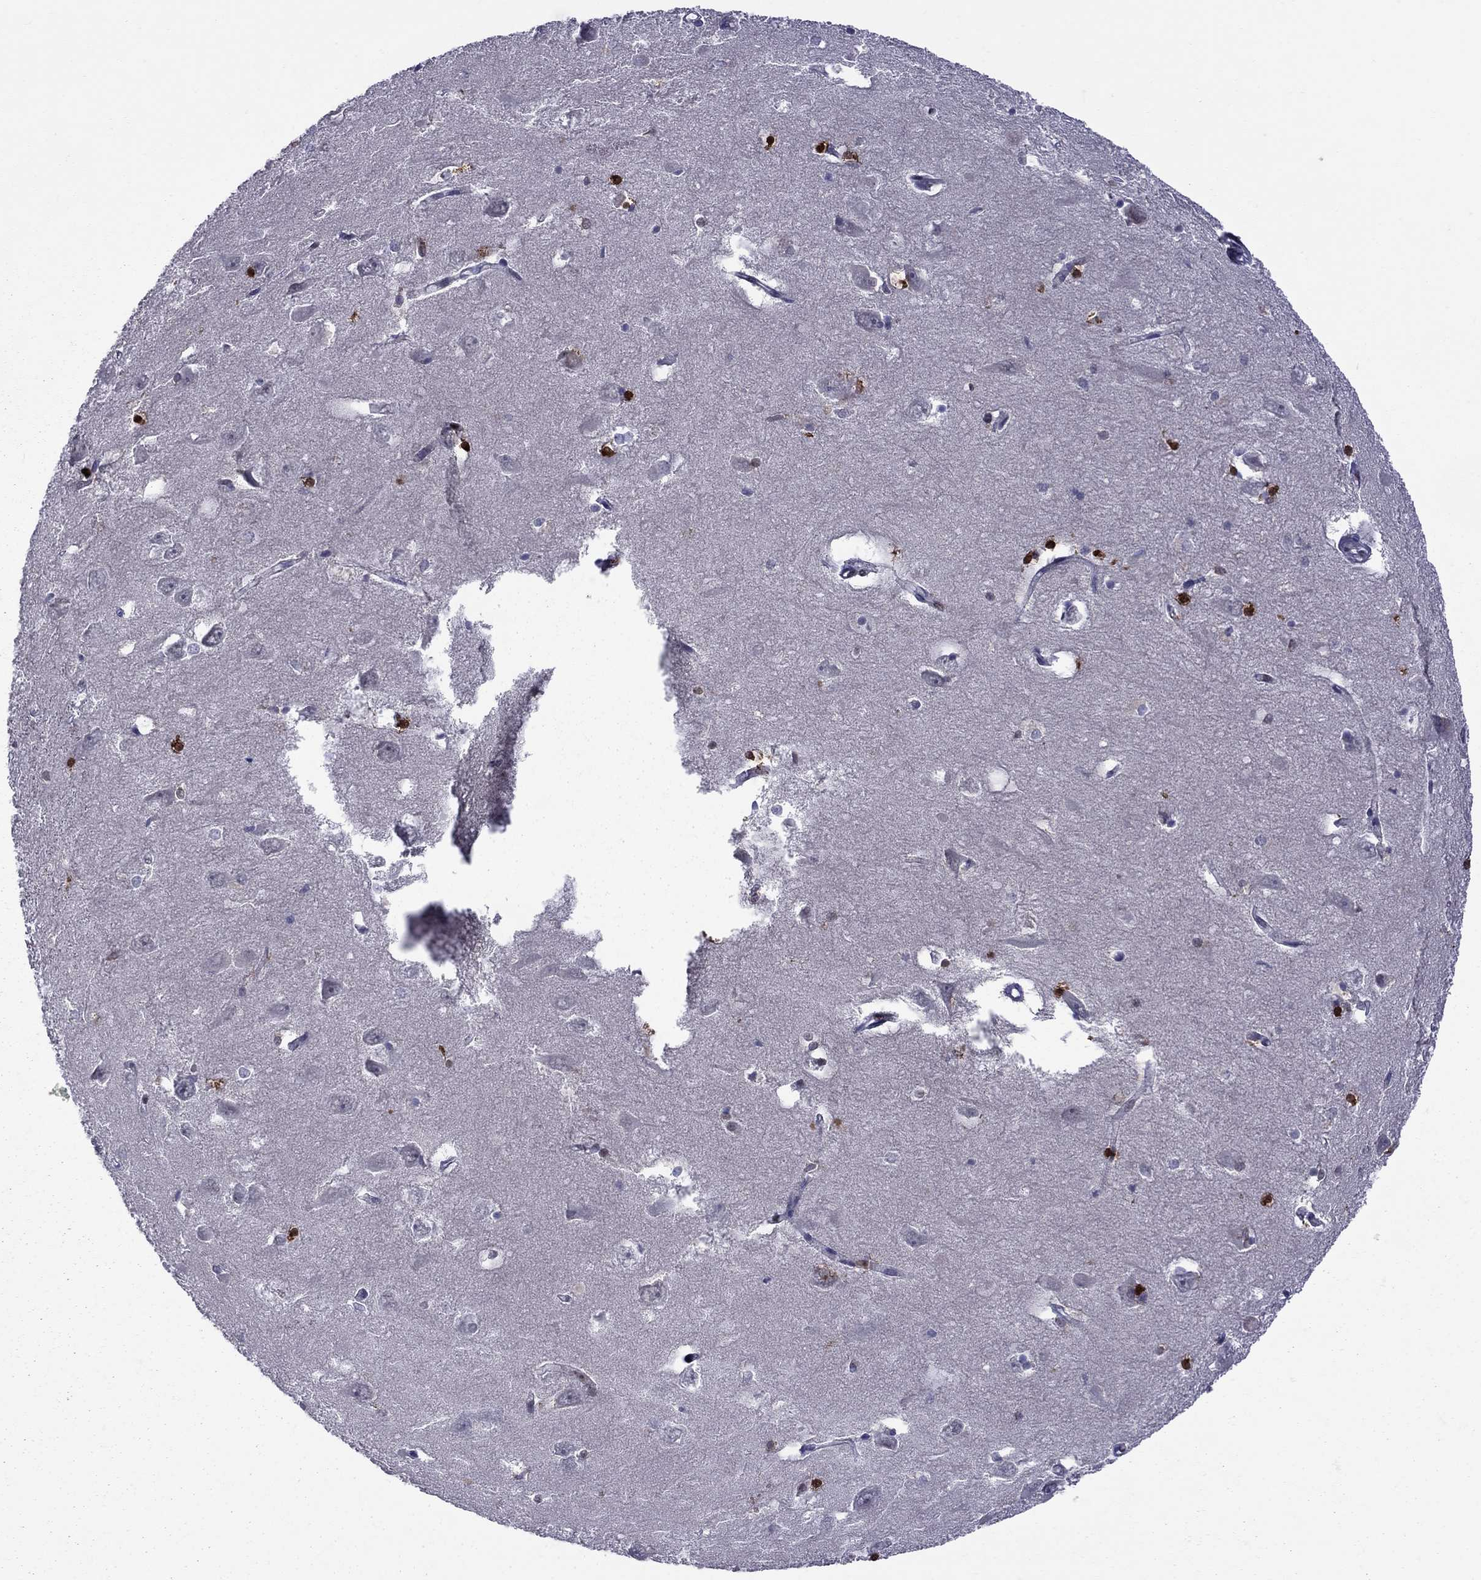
{"staining": {"intensity": "negative", "quantity": "none", "location": "none"}, "tissue": "hippocampus", "cell_type": "Glial cells", "image_type": "normal", "snomed": [{"axis": "morphology", "description": "Normal tissue, NOS"}, {"axis": "topography", "description": "Lateral ventricle wall"}, {"axis": "topography", "description": "Hippocampus"}], "caption": "Glial cells show no significant protein staining in benign hippocampus. (Immunohistochemistry, brightfield microscopy, high magnification).", "gene": "PCGF3", "patient": {"sex": "female", "age": 63}}